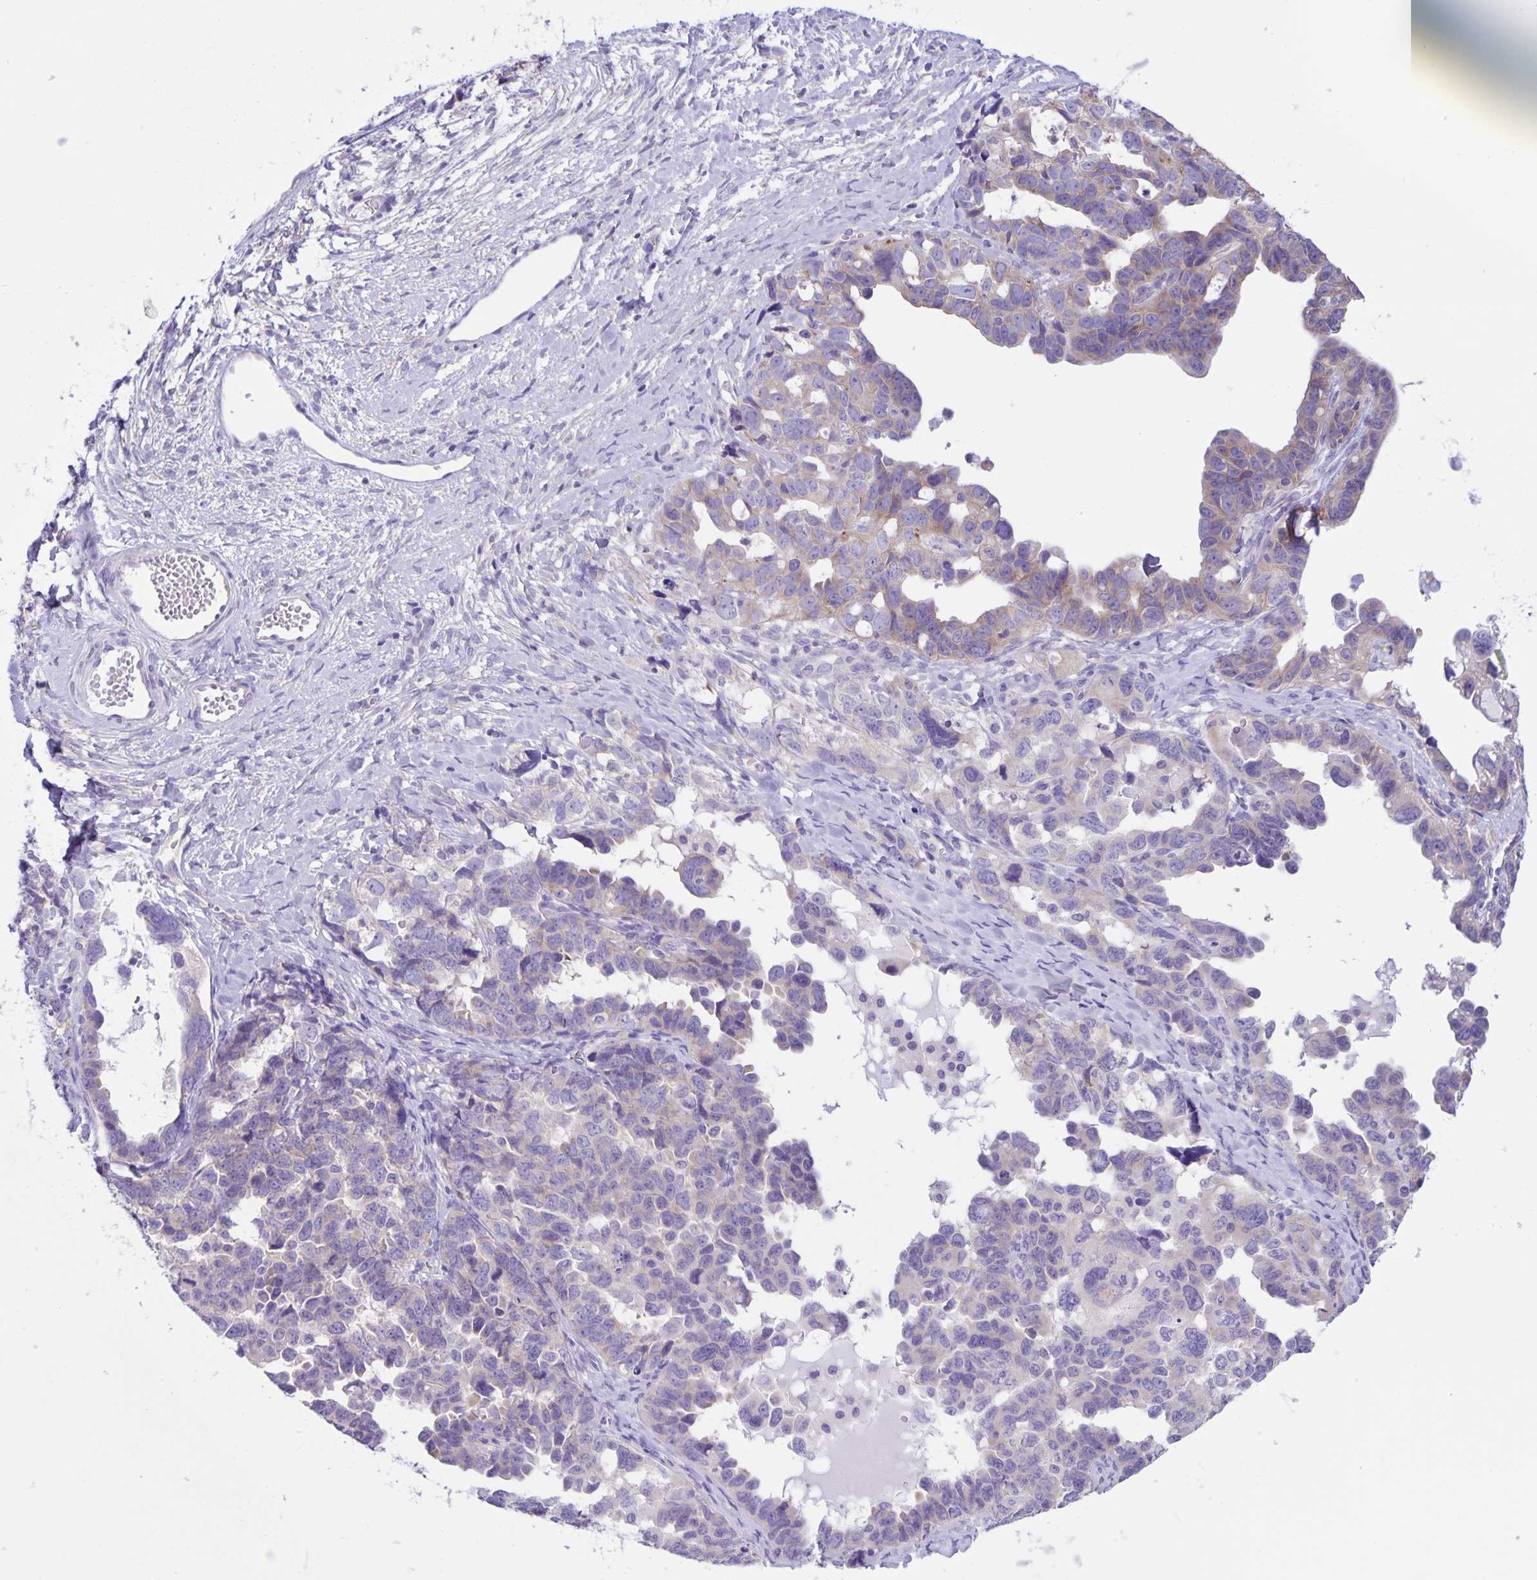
{"staining": {"intensity": "negative", "quantity": "none", "location": "none"}, "tissue": "ovarian cancer", "cell_type": "Tumor cells", "image_type": "cancer", "snomed": [{"axis": "morphology", "description": "Cystadenocarcinoma, serous, NOS"}, {"axis": "topography", "description": "Ovary"}], "caption": "This is an IHC micrograph of serous cystadenocarcinoma (ovarian). There is no staining in tumor cells.", "gene": "CAPSL", "patient": {"sex": "female", "age": 69}}